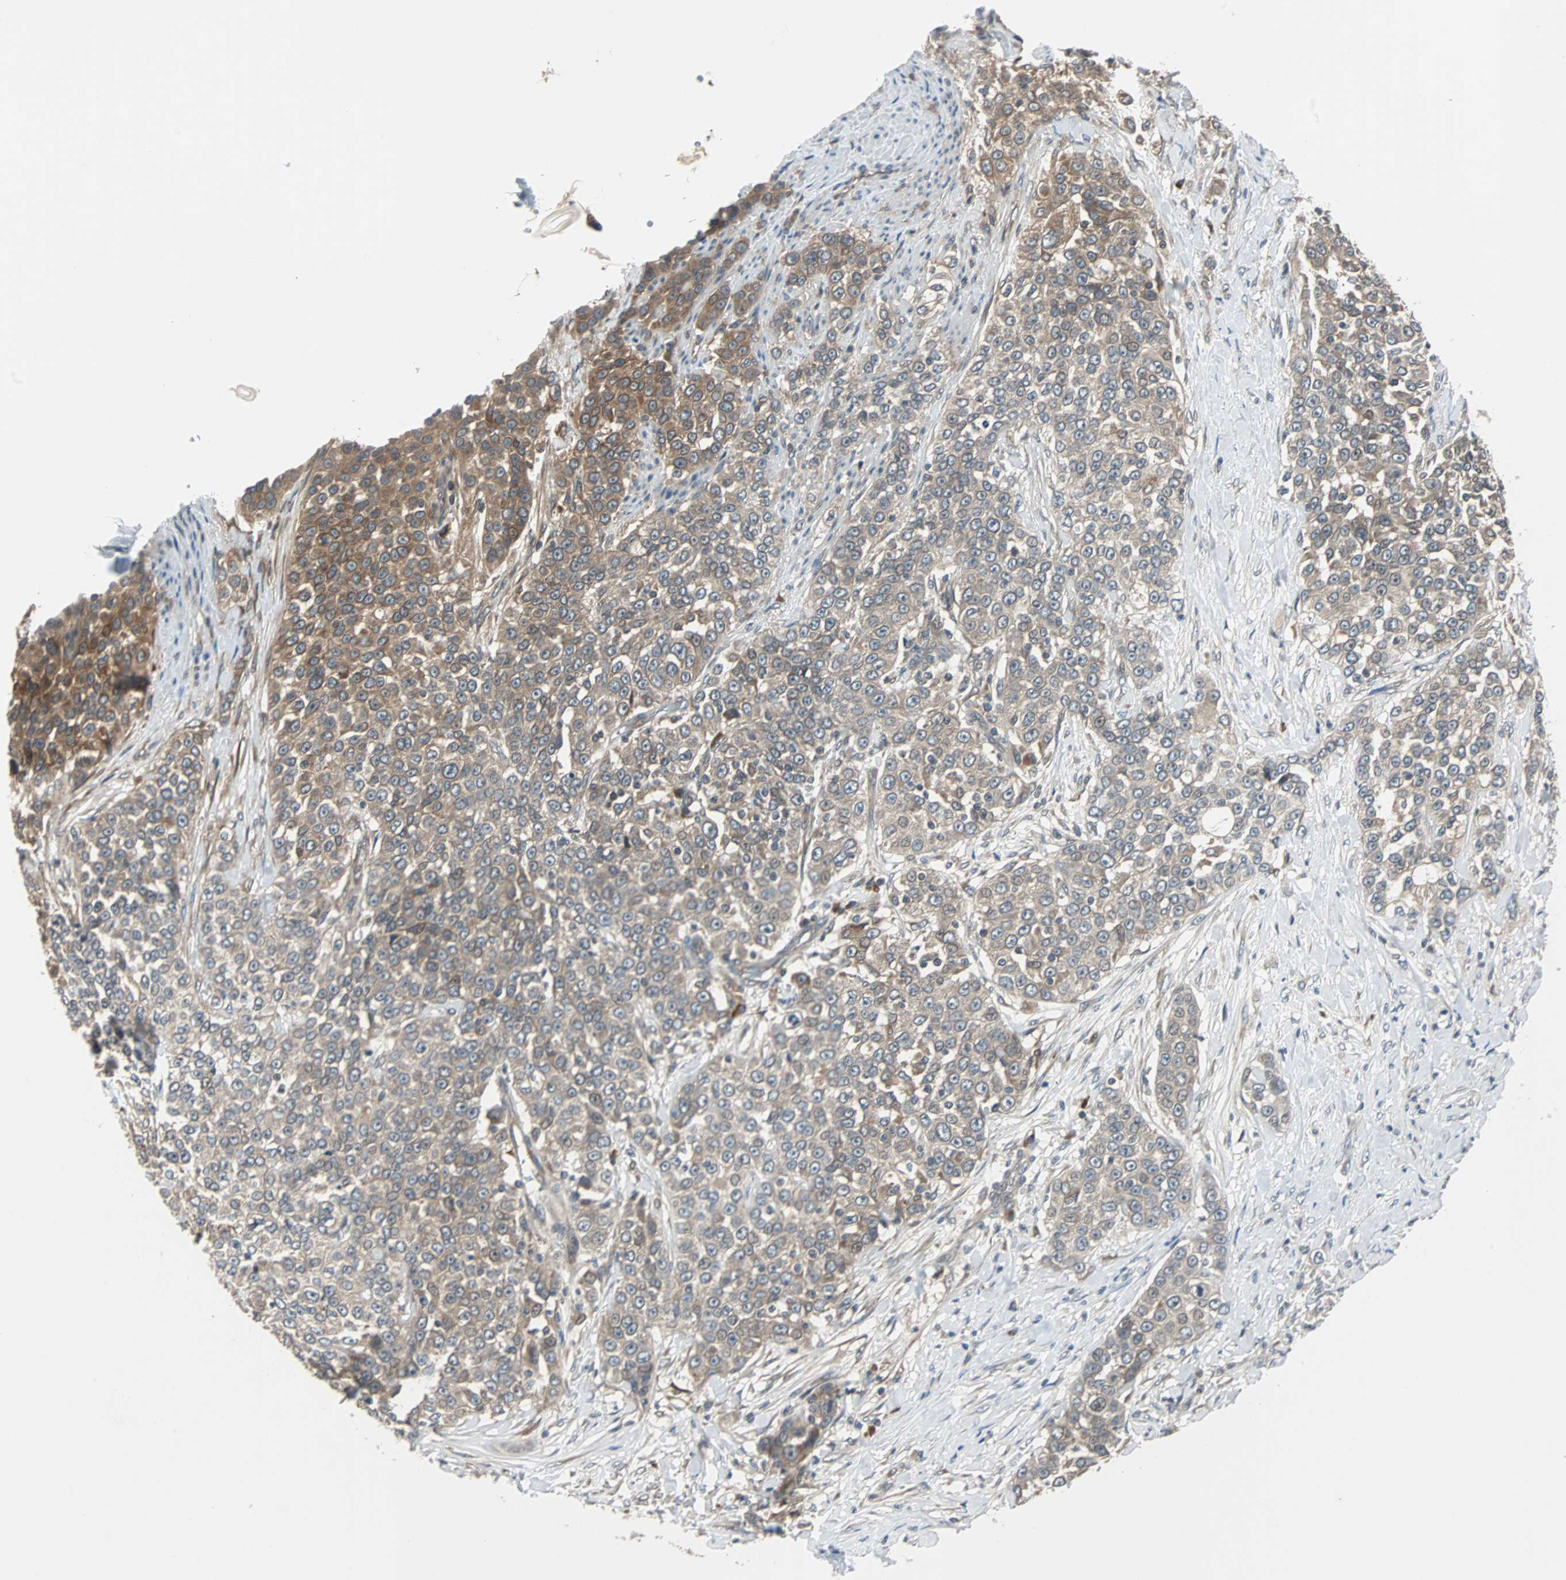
{"staining": {"intensity": "moderate", "quantity": ">75%", "location": "cytoplasmic/membranous"}, "tissue": "urothelial cancer", "cell_type": "Tumor cells", "image_type": "cancer", "snomed": [{"axis": "morphology", "description": "Urothelial carcinoma, High grade"}, {"axis": "topography", "description": "Urinary bladder"}], "caption": "IHC (DAB) staining of high-grade urothelial carcinoma shows moderate cytoplasmic/membranous protein expression in approximately >75% of tumor cells.", "gene": "ARF1", "patient": {"sex": "female", "age": 80}}